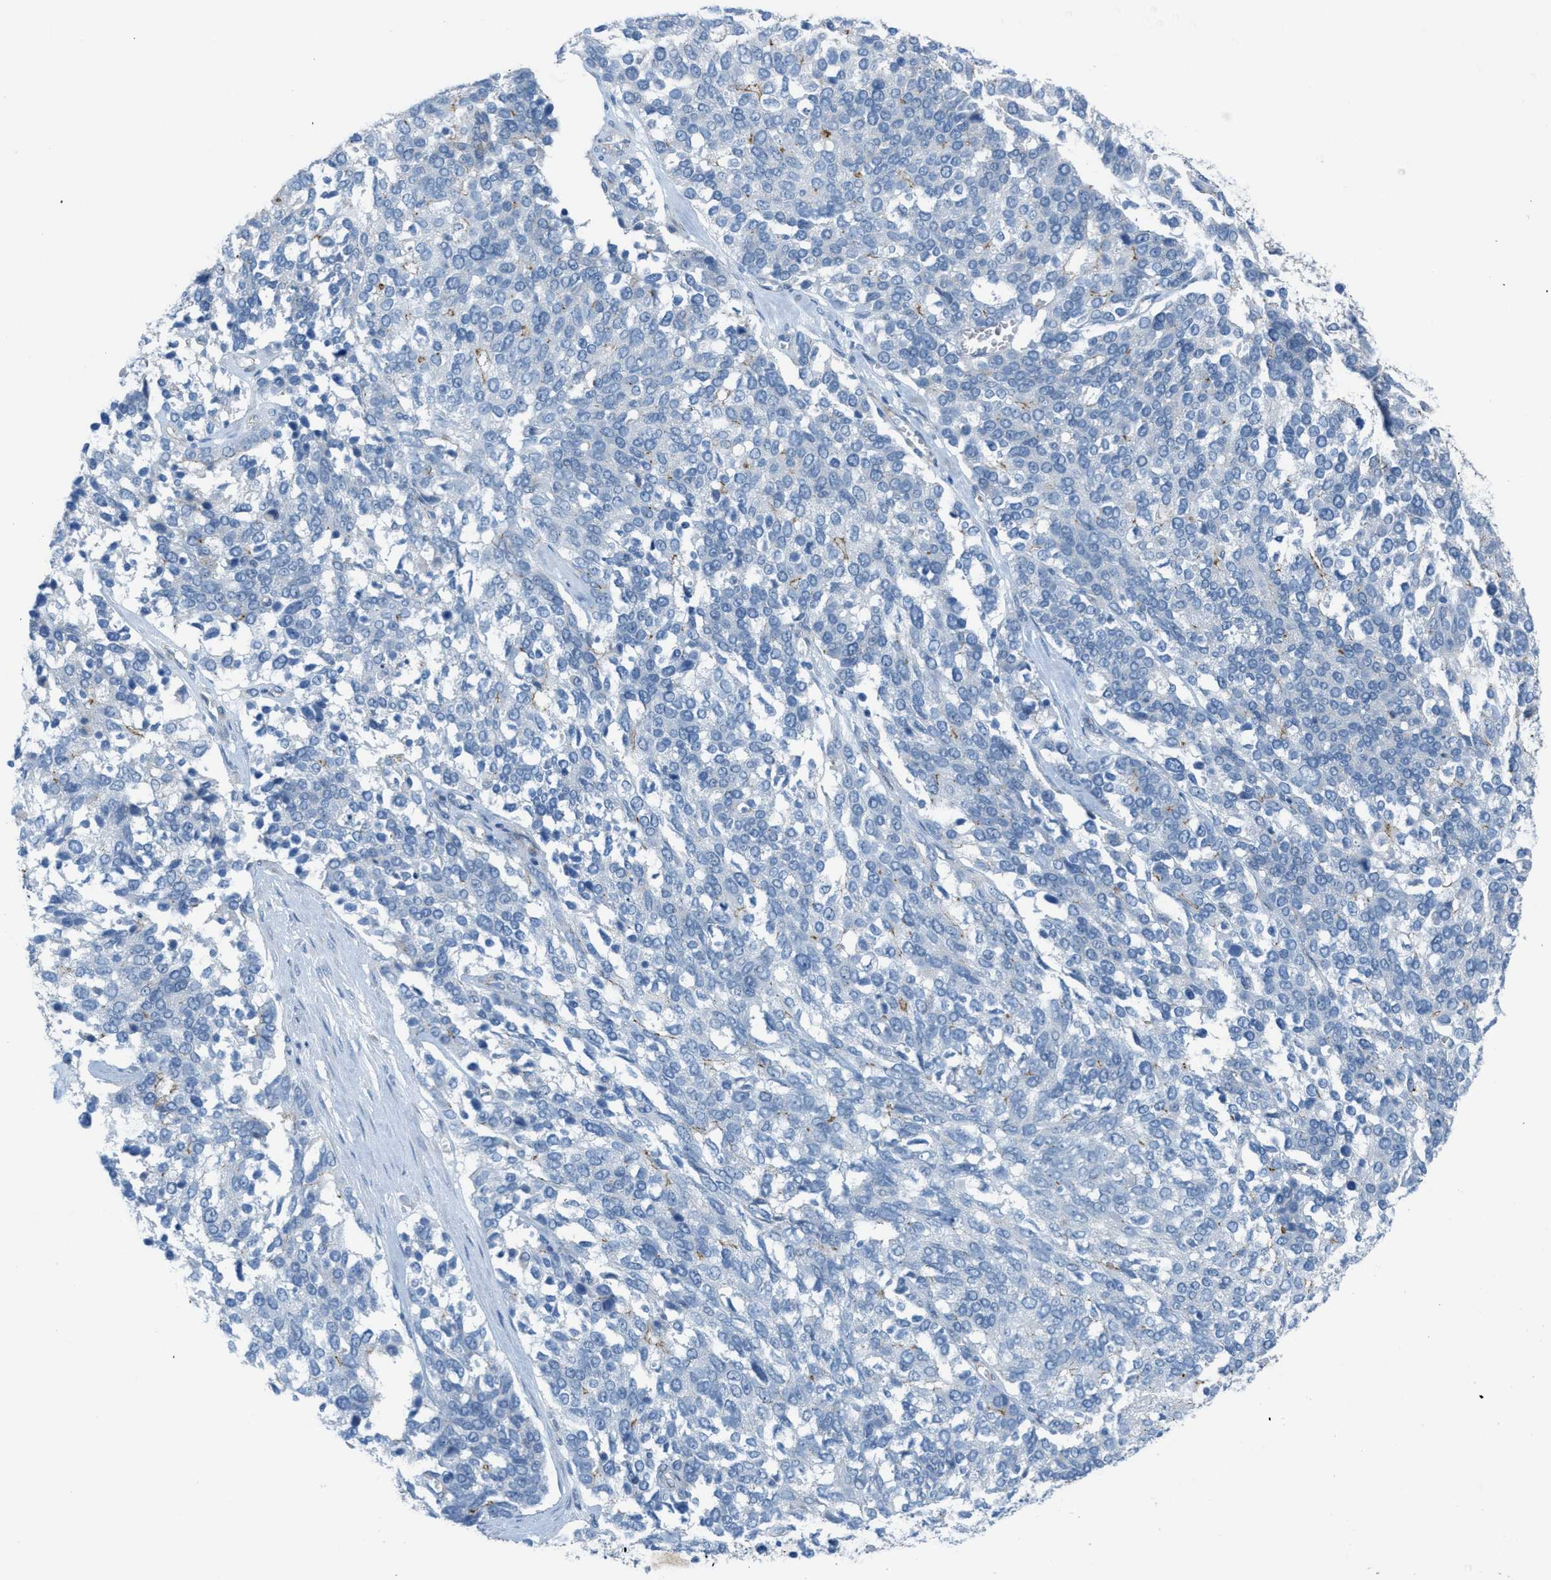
{"staining": {"intensity": "negative", "quantity": "none", "location": "none"}, "tissue": "ovarian cancer", "cell_type": "Tumor cells", "image_type": "cancer", "snomed": [{"axis": "morphology", "description": "Cystadenocarcinoma, serous, NOS"}, {"axis": "topography", "description": "Ovary"}], "caption": "Ovarian cancer was stained to show a protein in brown. There is no significant positivity in tumor cells.", "gene": "CRB3", "patient": {"sex": "female", "age": 44}}